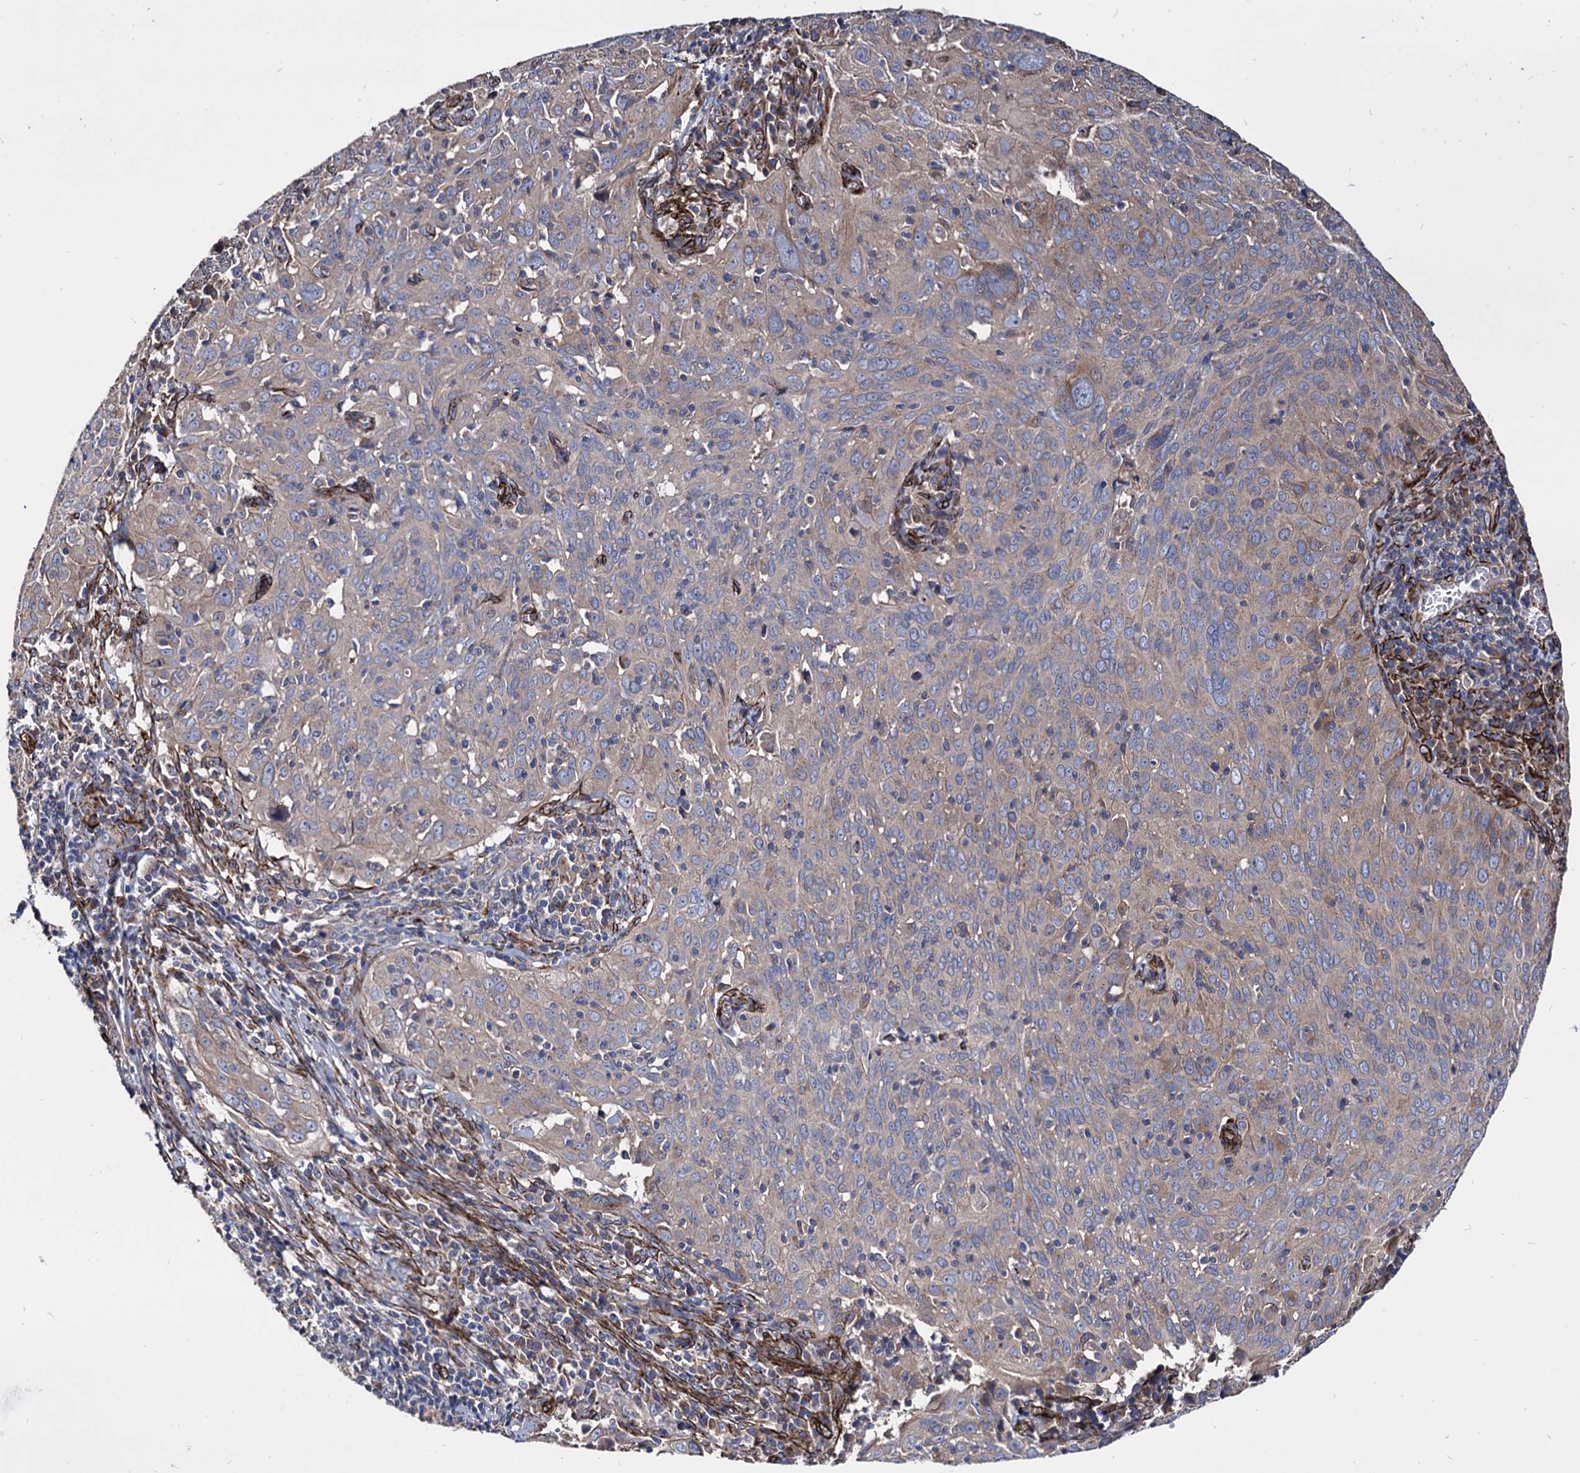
{"staining": {"intensity": "weak", "quantity": "<25%", "location": "cytoplasmic/membranous"}, "tissue": "cervical cancer", "cell_type": "Tumor cells", "image_type": "cancer", "snomed": [{"axis": "morphology", "description": "Squamous cell carcinoma, NOS"}, {"axis": "topography", "description": "Cervix"}], "caption": "The immunohistochemistry histopathology image has no significant staining in tumor cells of cervical cancer (squamous cell carcinoma) tissue.", "gene": "WDR11", "patient": {"sex": "female", "age": 31}}